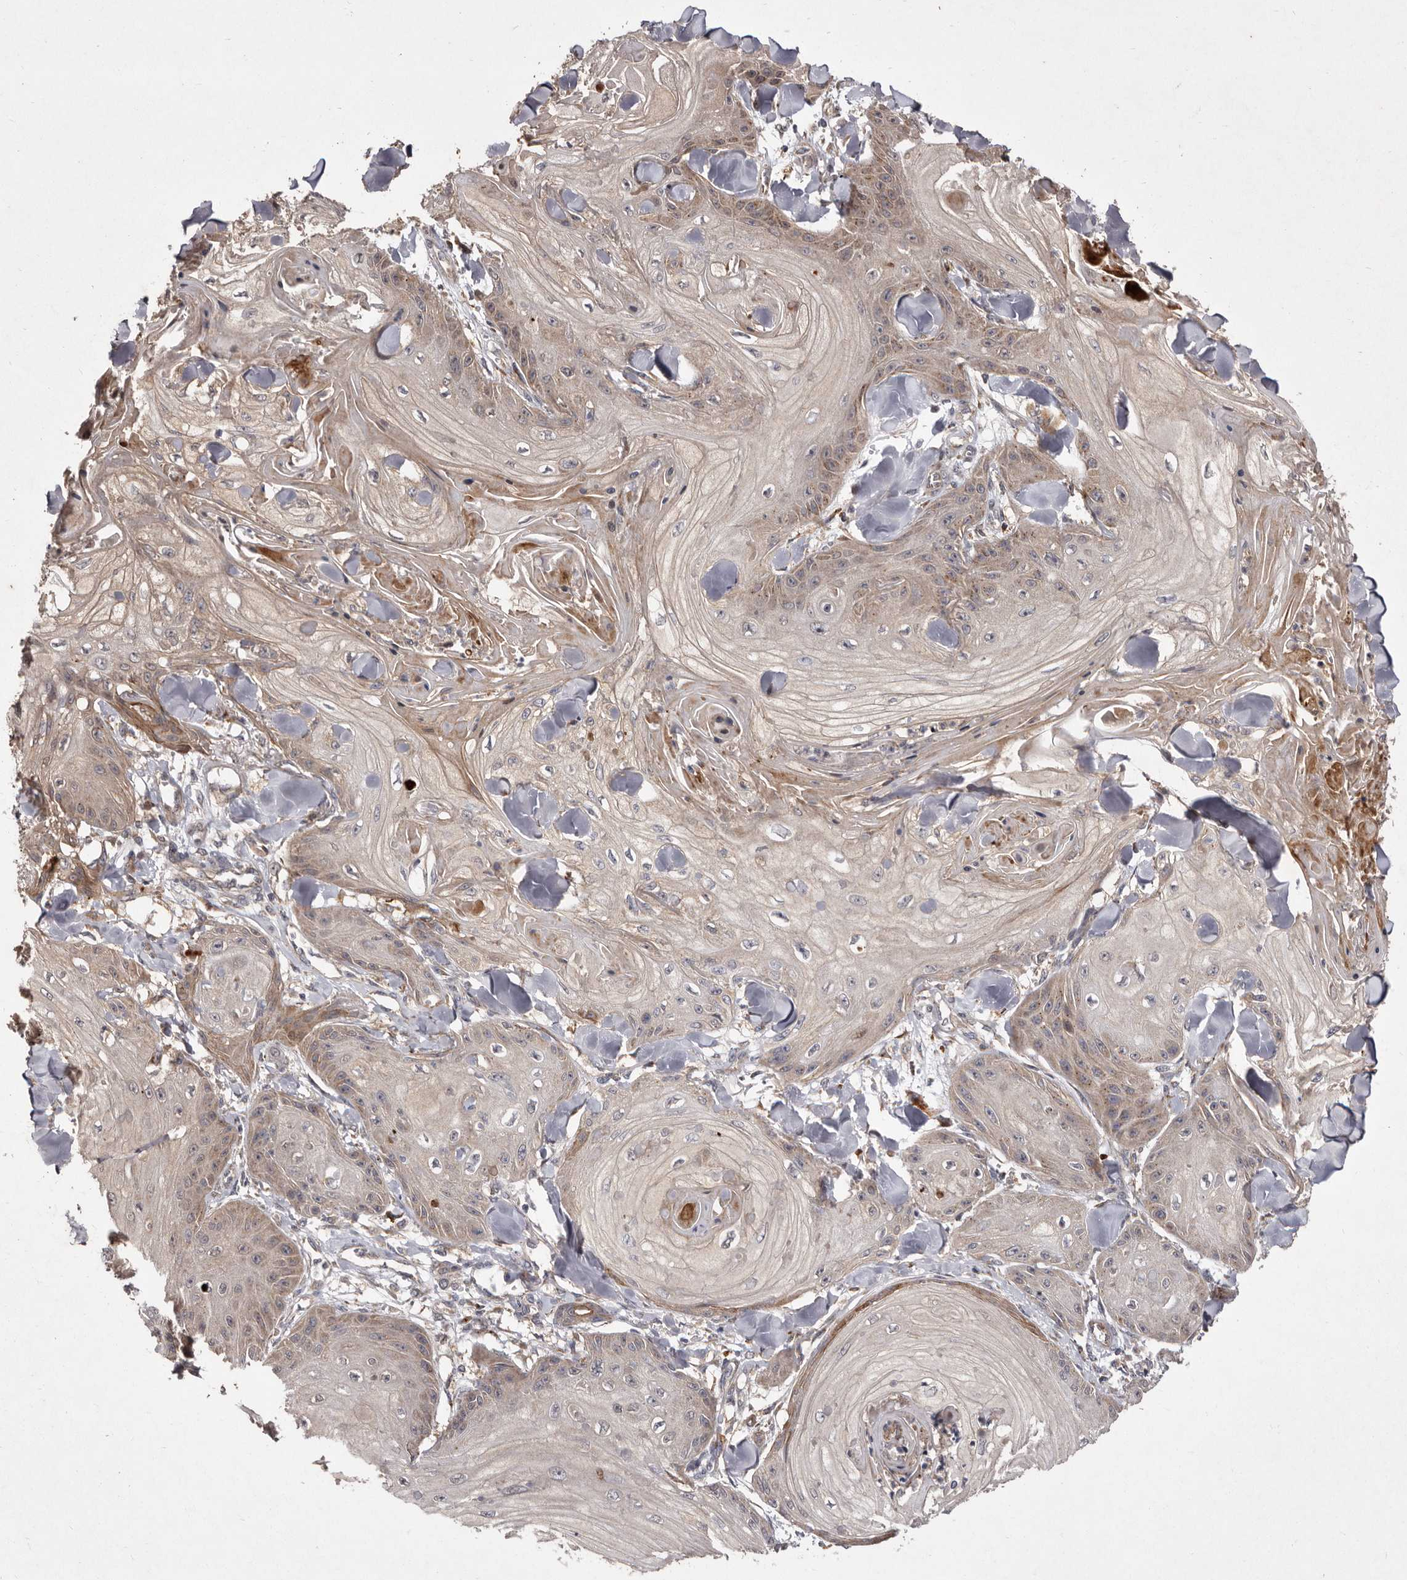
{"staining": {"intensity": "moderate", "quantity": "25%-75%", "location": "cytoplasmic/membranous"}, "tissue": "skin cancer", "cell_type": "Tumor cells", "image_type": "cancer", "snomed": [{"axis": "morphology", "description": "Squamous cell carcinoma, NOS"}, {"axis": "topography", "description": "Skin"}], "caption": "The photomicrograph exhibits staining of skin cancer, revealing moderate cytoplasmic/membranous protein positivity (brown color) within tumor cells. The staining is performed using DAB (3,3'-diaminobenzidine) brown chromogen to label protein expression. The nuclei are counter-stained blue using hematoxylin.", "gene": "FLAD1", "patient": {"sex": "male", "age": 74}}